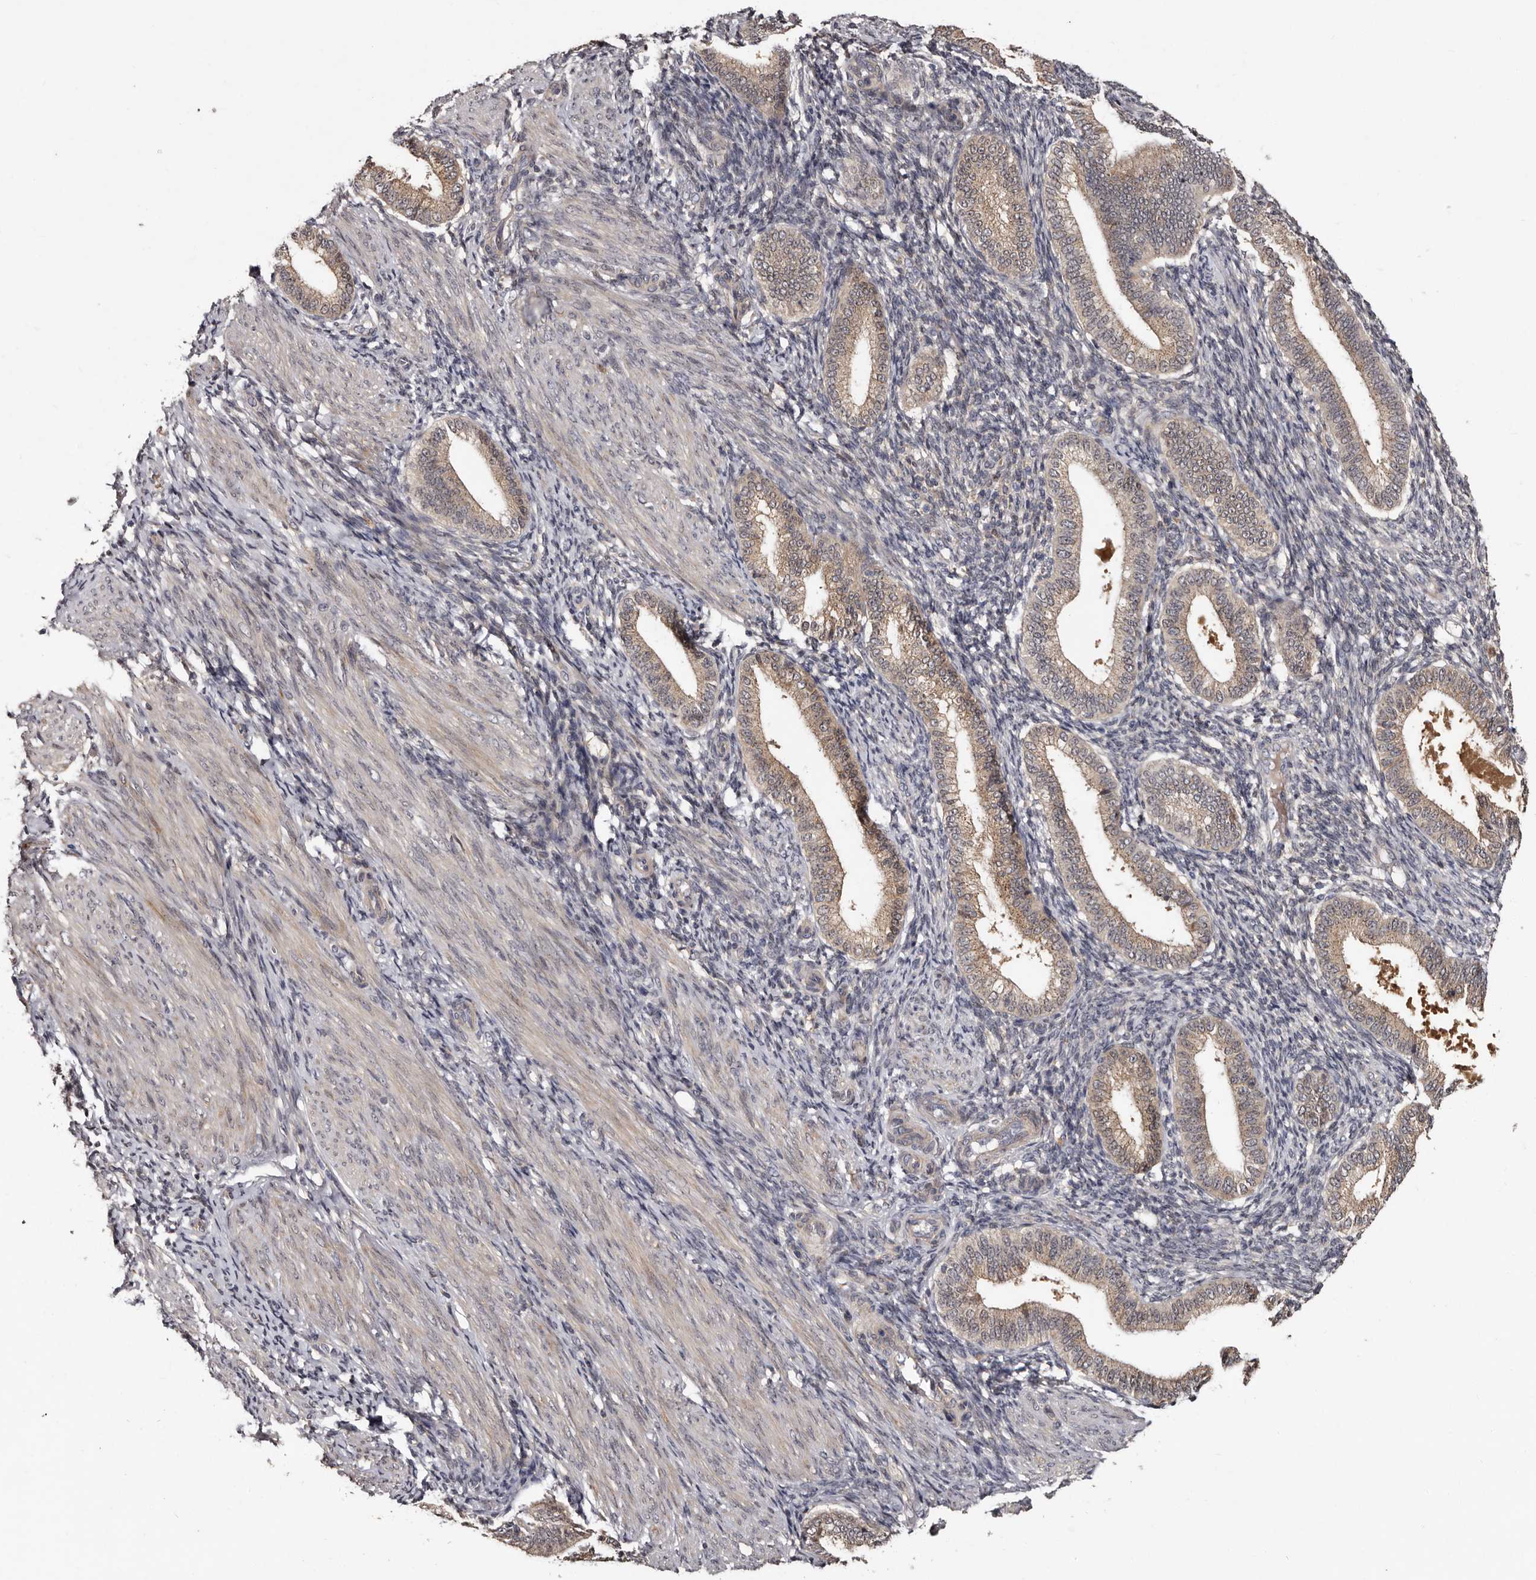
{"staining": {"intensity": "negative", "quantity": "none", "location": "none"}, "tissue": "endometrium", "cell_type": "Cells in endometrial stroma", "image_type": "normal", "snomed": [{"axis": "morphology", "description": "Normal tissue, NOS"}, {"axis": "topography", "description": "Endometrium"}], "caption": "Protein analysis of benign endometrium demonstrates no significant staining in cells in endometrial stroma. Brightfield microscopy of IHC stained with DAB (3,3'-diaminobenzidine) (brown) and hematoxylin (blue), captured at high magnification.", "gene": "DNPH1", "patient": {"sex": "female", "age": 39}}